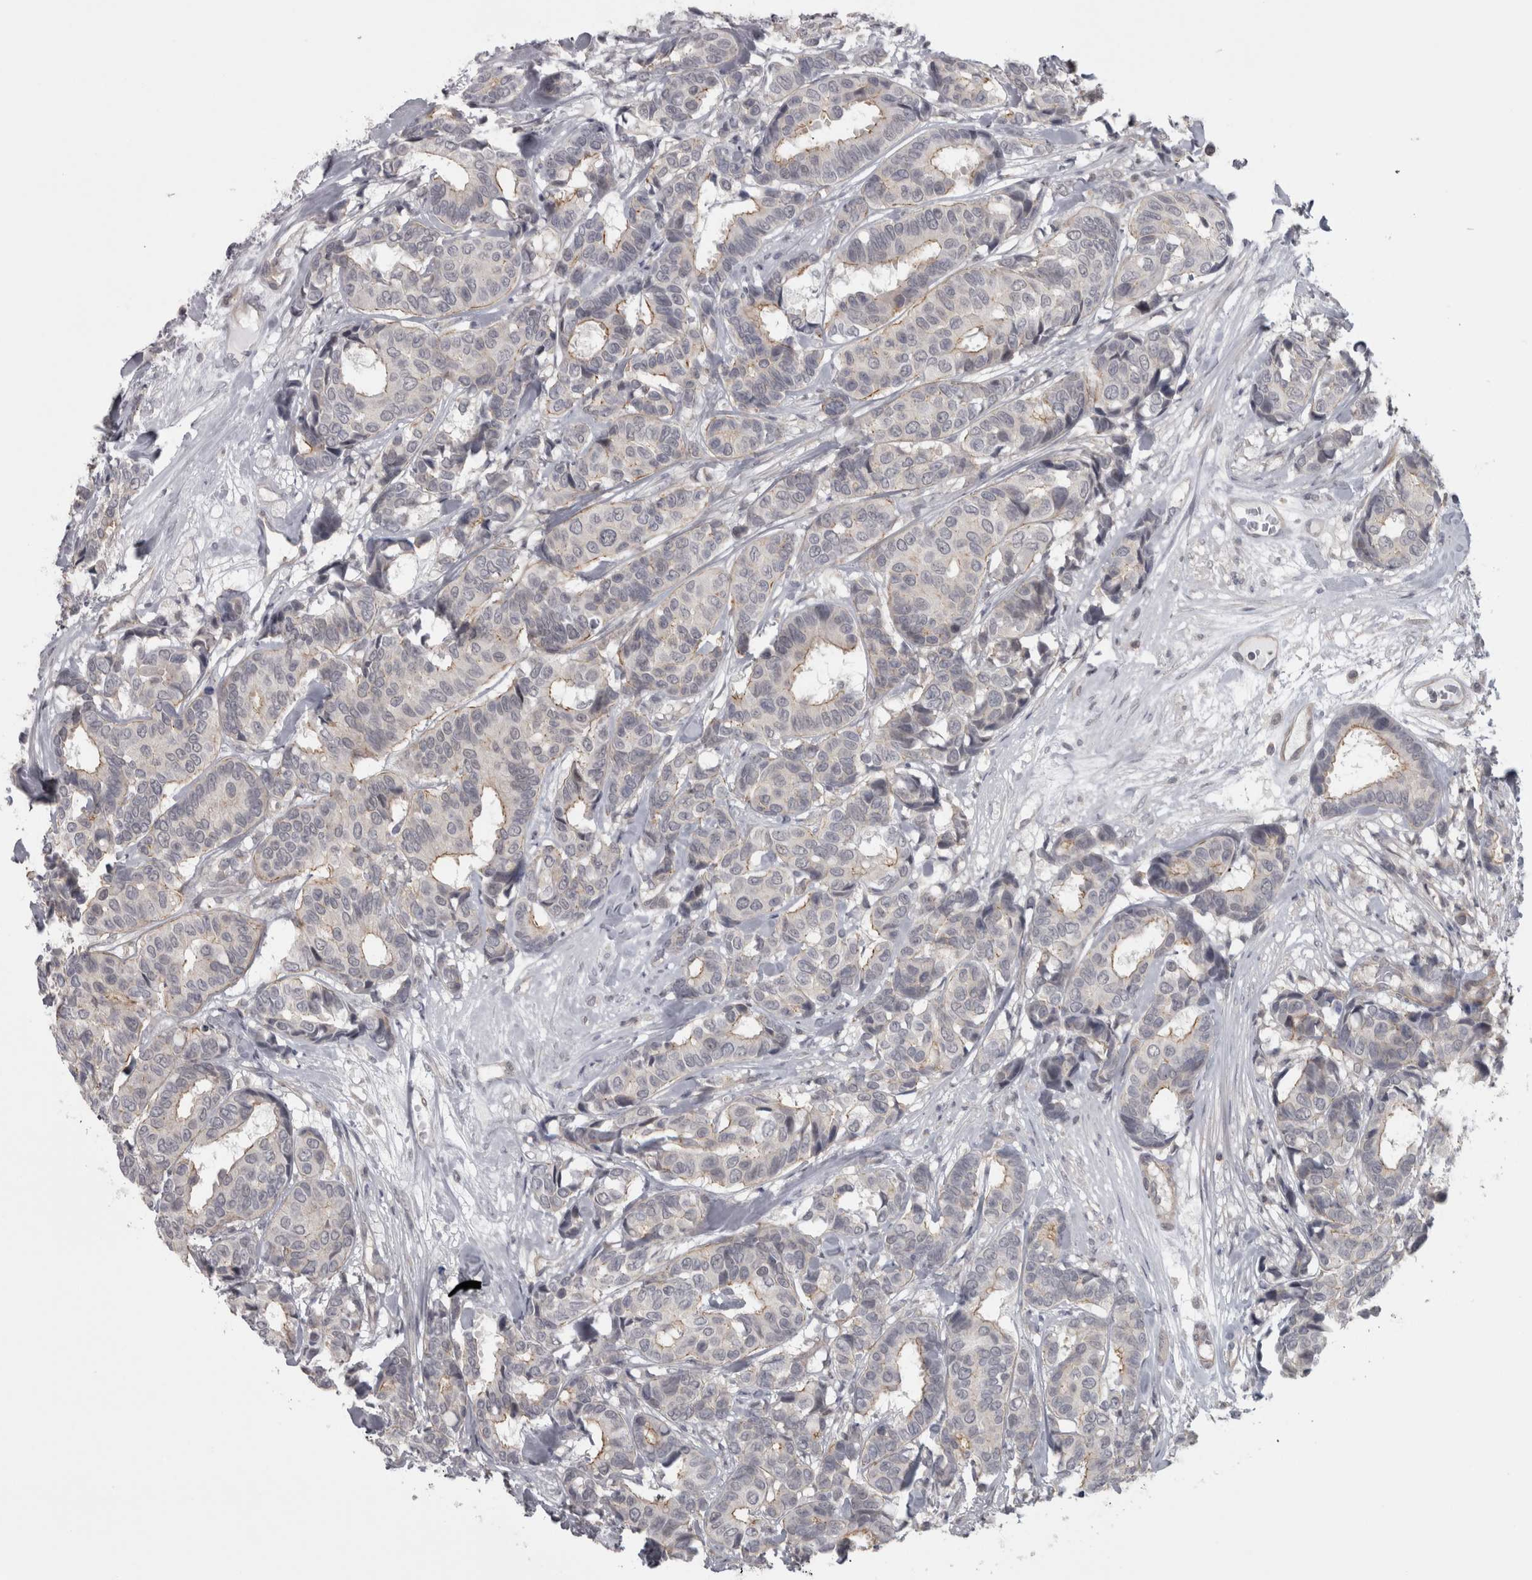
{"staining": {"intensity": "moderate", "quantity": "<25%", "location": "cytoplasmic/membranous"}, "tissue": "breast cancer", "cell_type": "Tumor cells", "image_type": "cancer", "snomed": [{"axis": "morphology", "description": "Duct carcinoma"}, {"axis": "topography", "description": "Breast"}], "caption": "High-magnification brightfield microscopy of breast cancer (infiltrating ductal carcinoma) stained with DAB (3,3'-diaminobenzidine) (brown) and counterstained with hematoxylin (blue). tumor cells exhibit moderate cytoplasmic/membranous positivity is seen in about<25% of cells. The protein of interest is shown in brown color, while the nuclei are stained blue.", "gene": "PPP1R12B", "patient": {"sex": "female", "age": 87}}